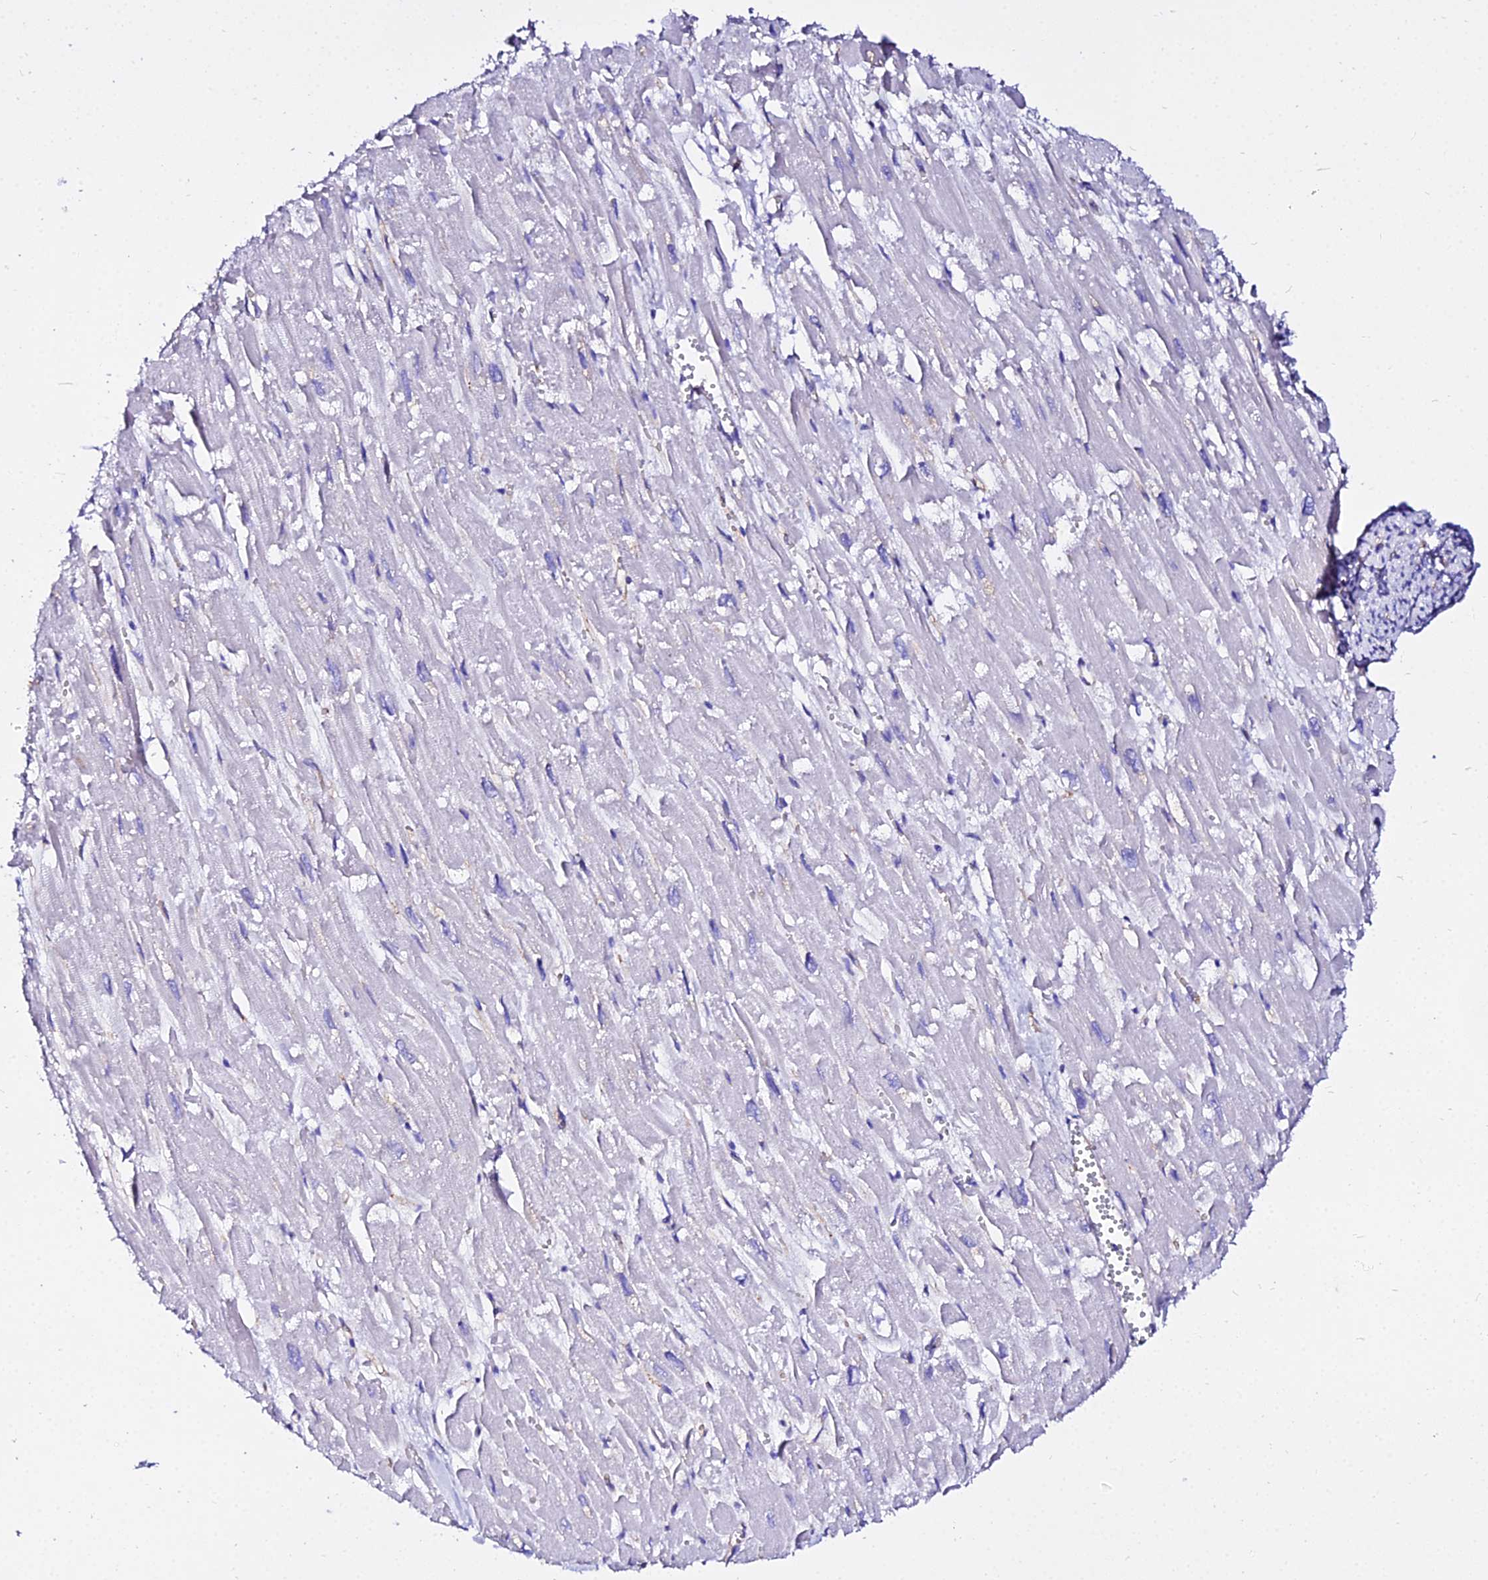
{"staining": {"intensity": "negative", "quantity": "none", "location": "none"}, "tissue": "heart muscle", "cell_type": "Cardiomyocytes", "image_type": "normal", "snomed": [{"axis": "morphology", "description": "Normal tissue, NOS"}, {"axis": "topography", "description": "Heart"}], "caption": "IHC image of unremarkable heart muscle stained for a protein (brown), which displays no staining in cardiomyocytes.", "gene": "DAW1", "patient": {"sex": "male", "age": 54}}